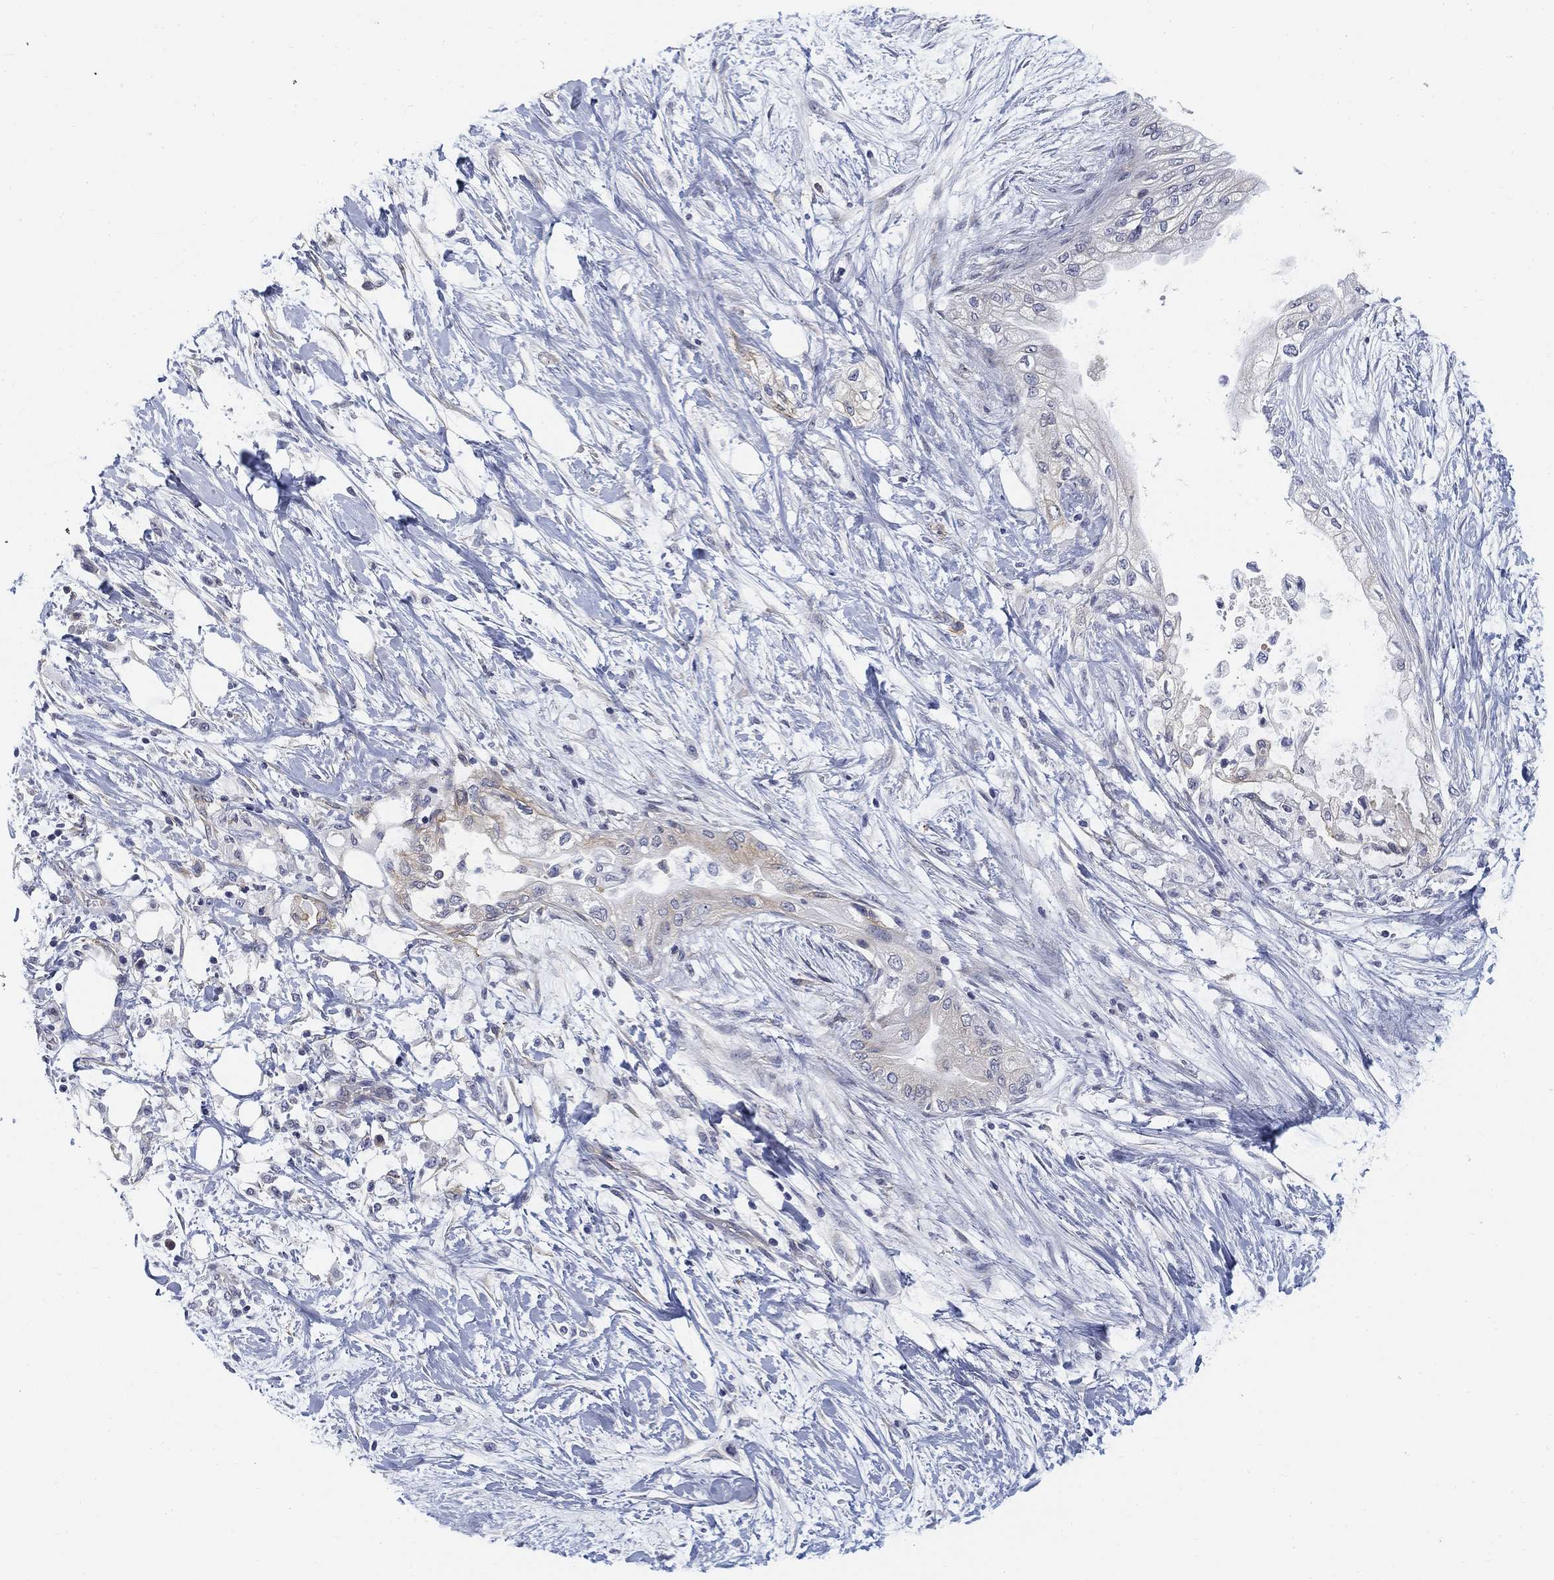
{"staining": {"intensity": "negative", "quantity": "none", "location": "none"}, "tissue": "pancreatic cancer", "cell_type": "Tumor cells", "image_type": "cancer", "snomed": [{"axis": "morphology", "description": "Normal tissue, NOS"}, {"axis": "morphology", "description": "Adenocarcinoma, NOS"}, {"axis": "topography", "description": "Pancreas"}, {"axis": "topography", "description": "Duodenum"}], "caption": "Immunohistochemical staining of pancreatic cancer shows no significant expression in tumor cells.", "gene": "SLC2A5", "patient": {"sex": "female", "age": 60}}